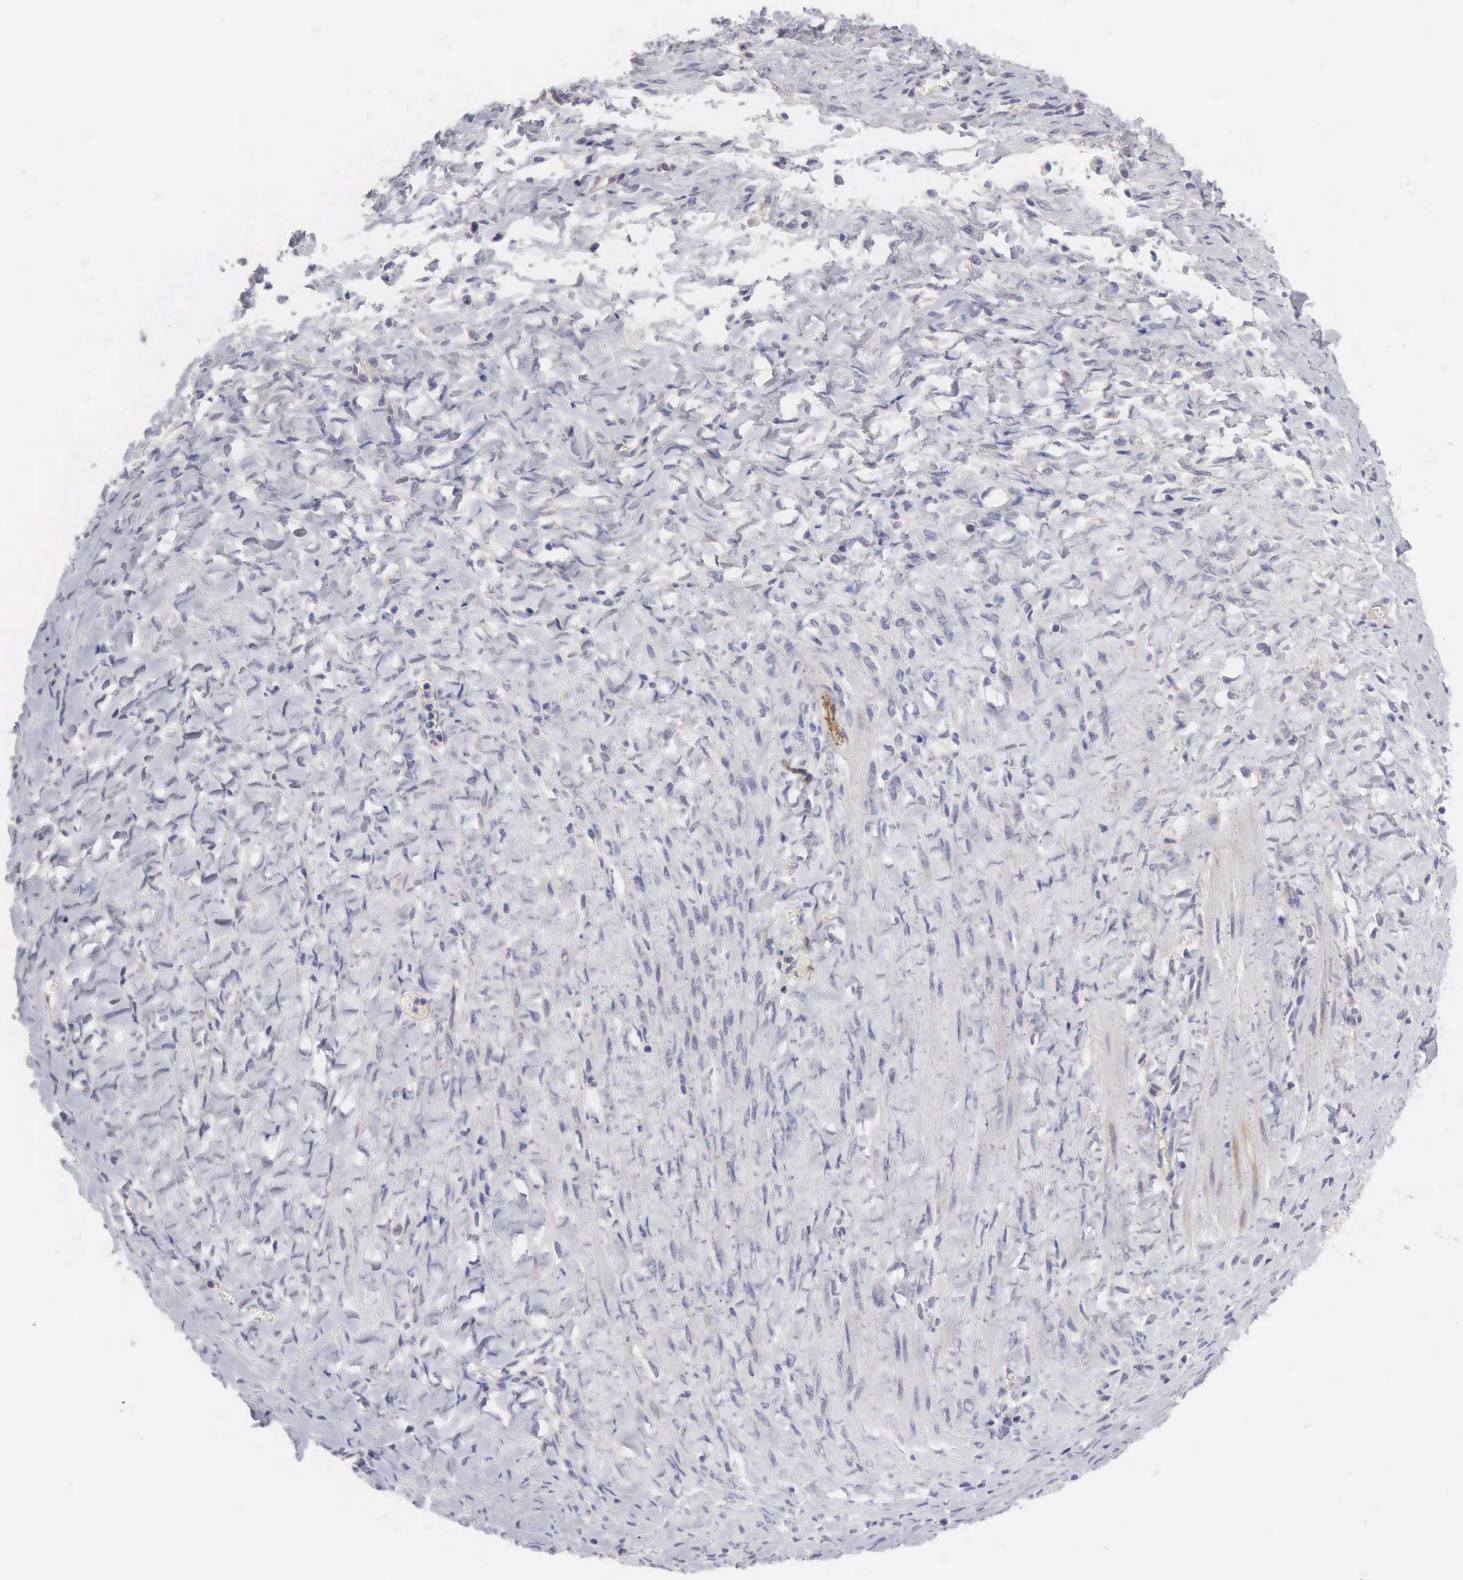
{"staining": {"intensity": "negative", "quantity": "none", "location": "none"}, "tissue": "smooth muscle", "cell_type": "Smooth muscle cells", "image_type": "normal", "snomed": [{"axis": "morphology", "description": "Normal tissue, NOS"}, {"axis": "topography", "description": "Uterus"}], "caption": "Benign smooth muscle was stained to show a protein in brown. There is no significant staining in smooth muscle cells. Brightfield microscopy of immunohistochemistry (IHC) stained with DAB (brown) and hematoxylin (blue), captured at high magnification.", "gene": "SLITRK4", "patient": {"sex": "female", "age": 56}}